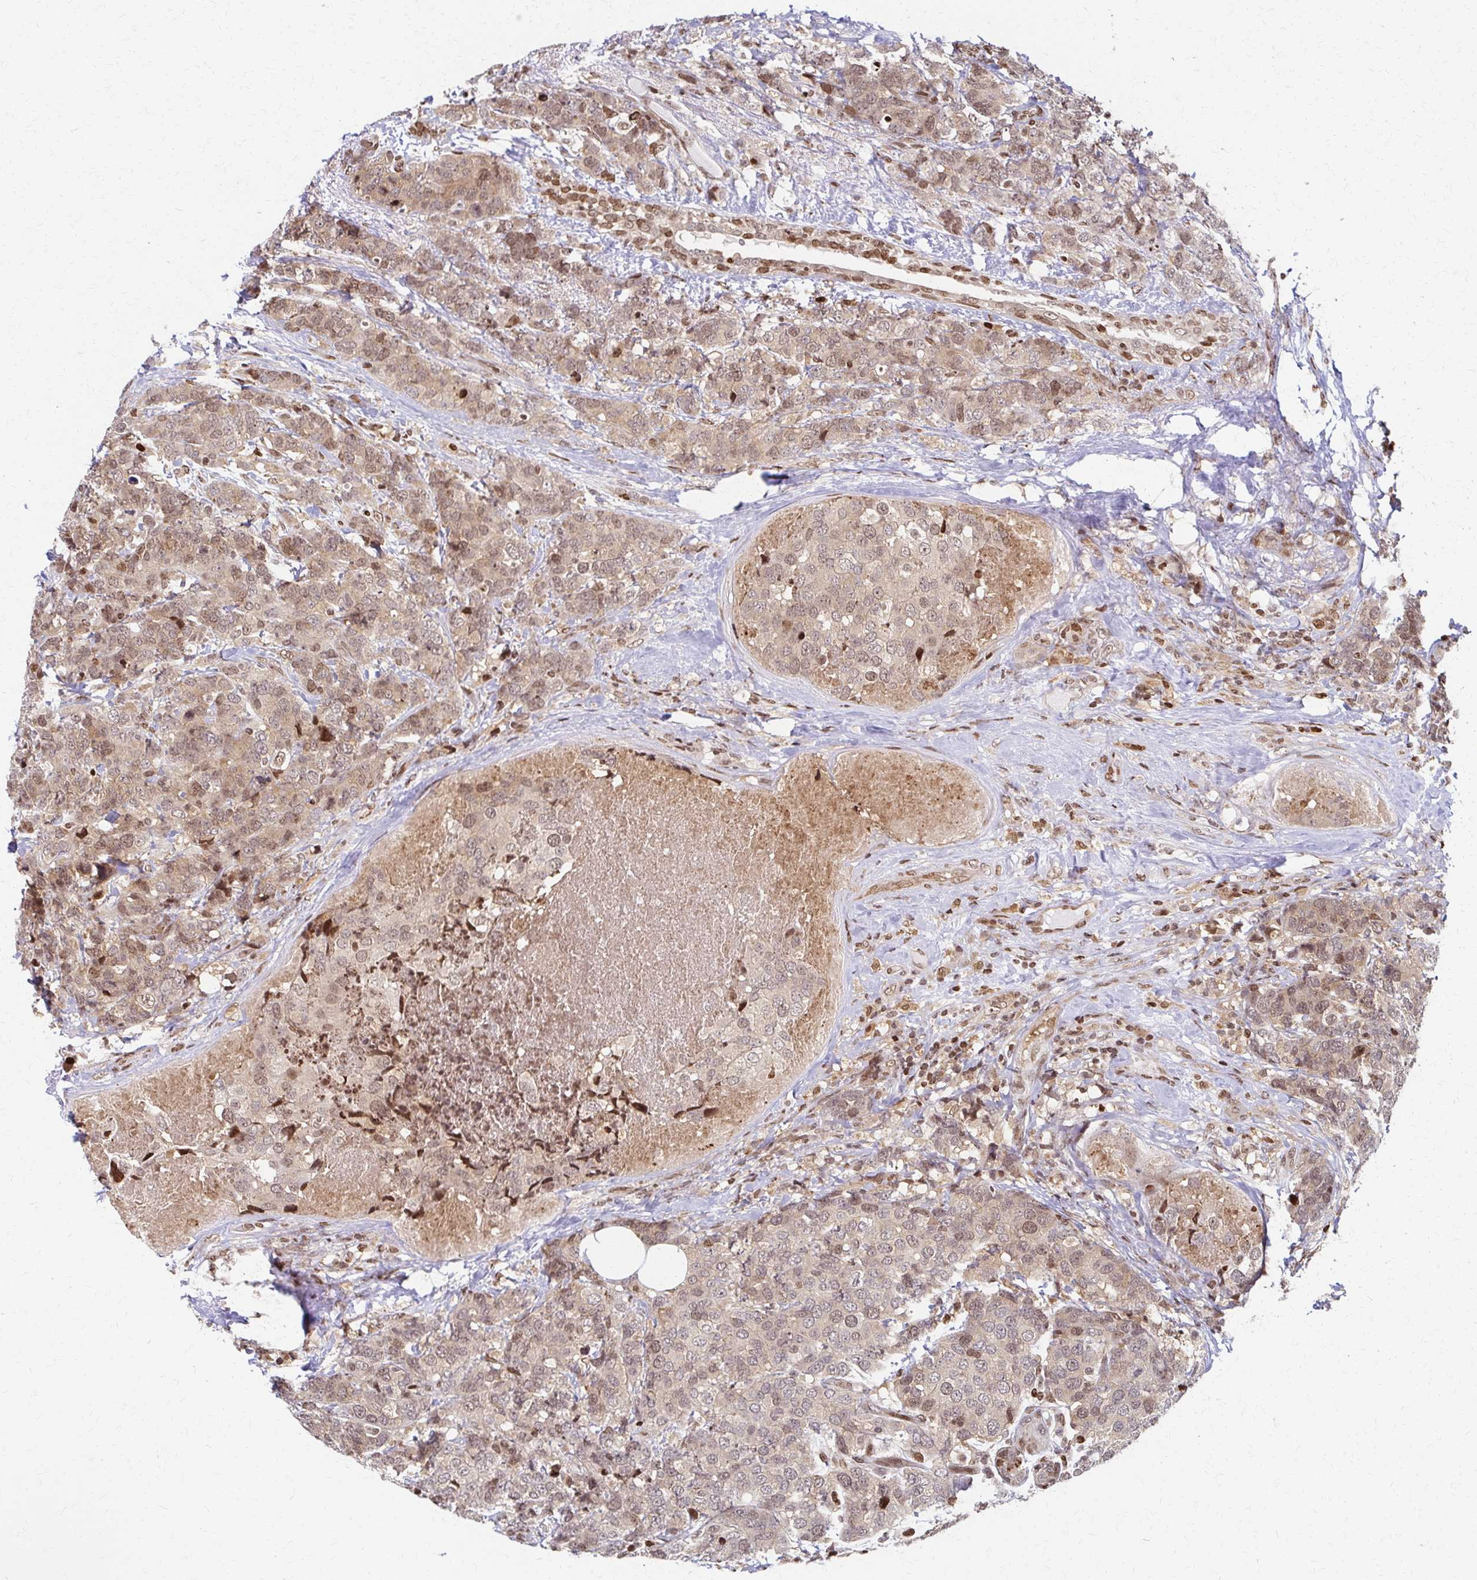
{"staining": {"intensity": "weak", "quantity": "25%-75%", "location": "cytoplasmic/membranous,nuclear"}, "tissue": "breast cancer", "cell_type": "Tumor cells", "image_type": "cancer", "snomed": [{"axis": "morphology", "description": "Lobular carcinoma"}, {"axis": "topography", "description": "Breast"}], "caption": "A brown stain highlights weak cytoplasmic/membranous and nuclear positivity of a protein in breast cancer tumor cells.", "gene": "PSMD7", "patient": {"sex": "female", "age": 59}}